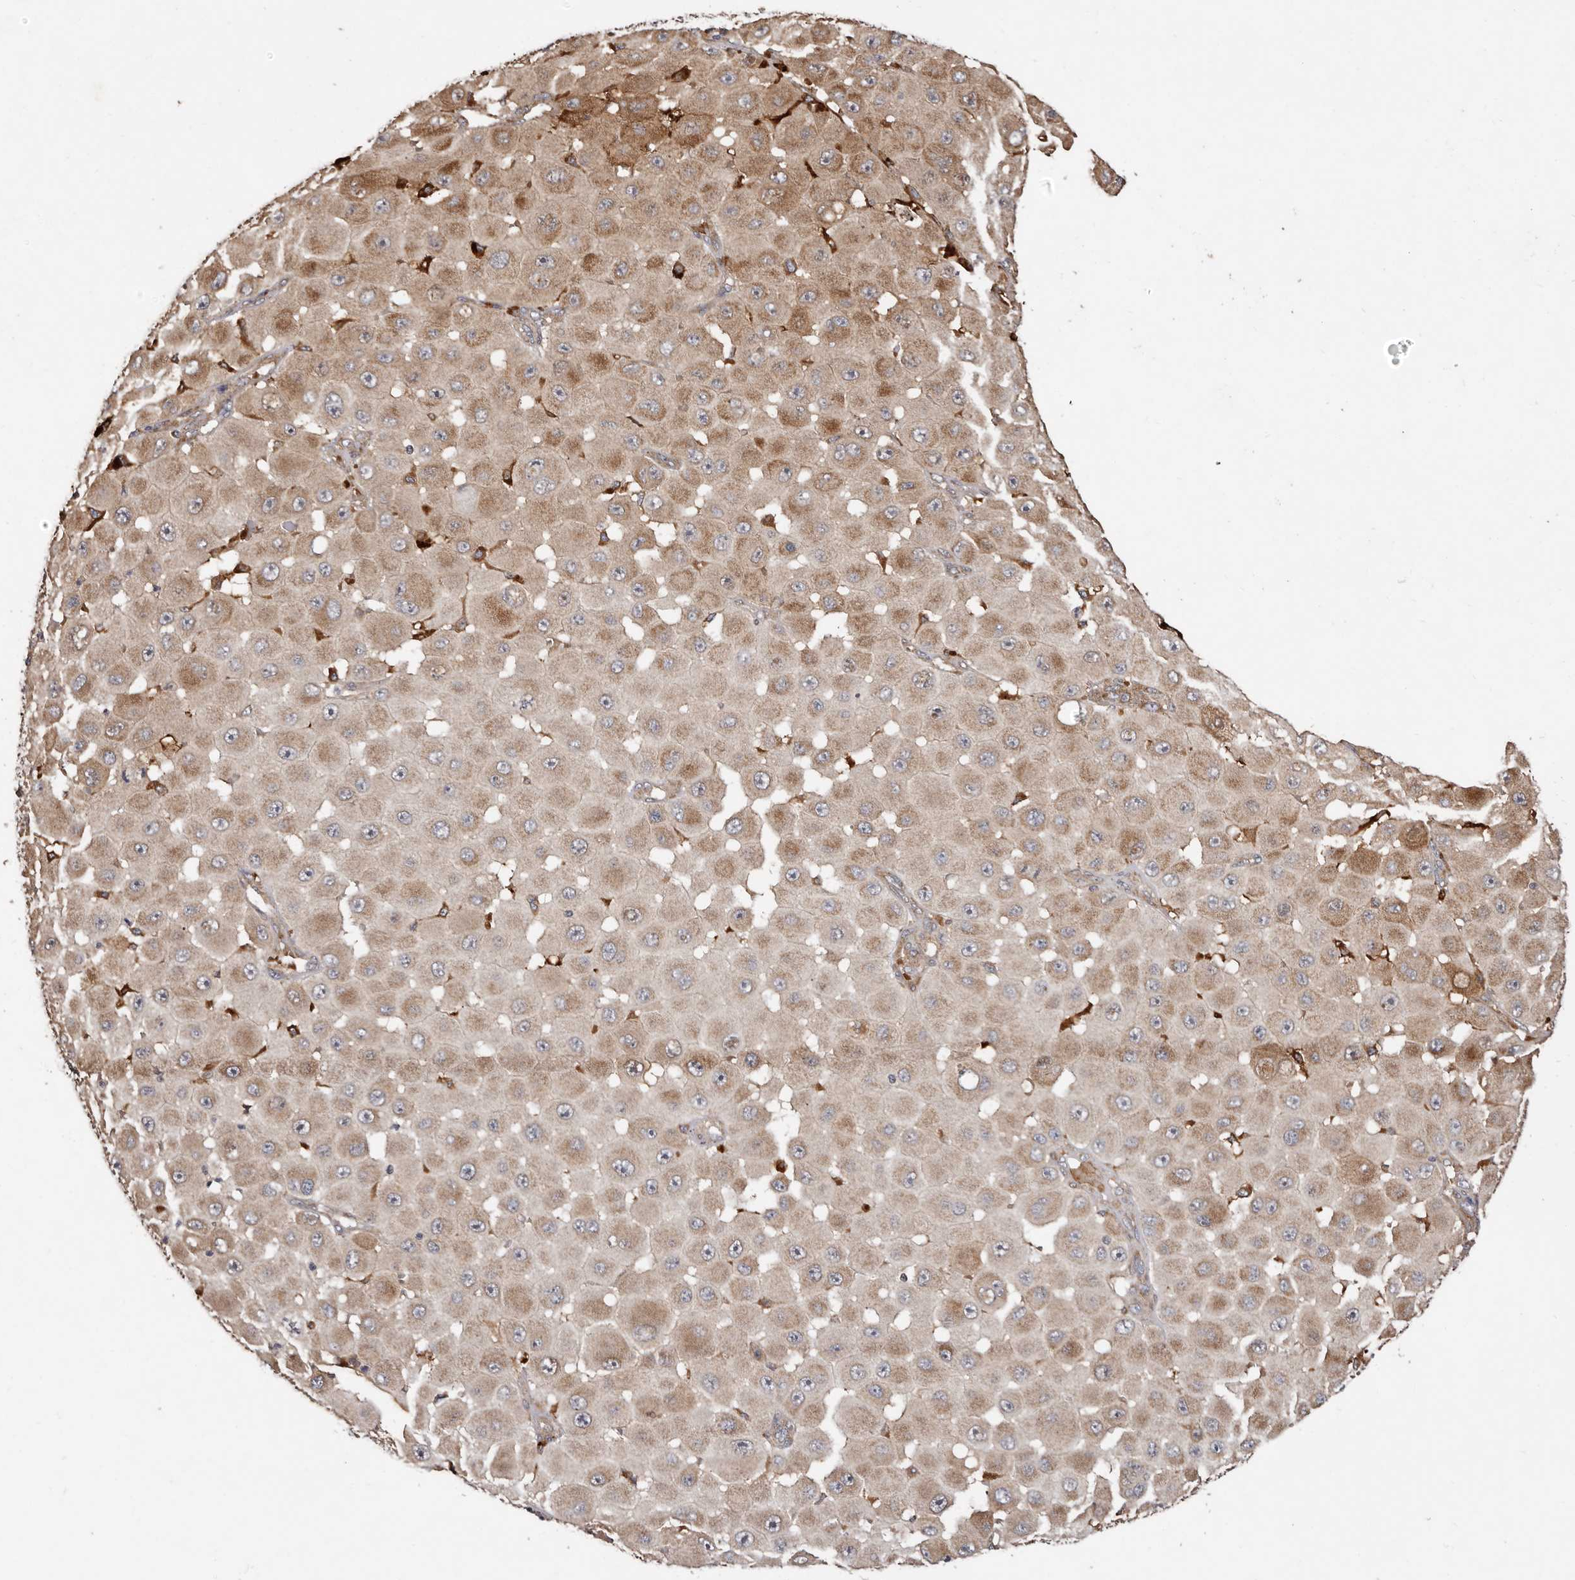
{"staining": {"intensity": "moderate", "quantity": "25%-75%", "location": "cytoplasmic/membranous"}, "tissue": "melanoma", "cell_type": "Tumor cells", "image_type": "cancer", "snomed": [{"axis": "morphology", "description": "Malignant melanoma, NOS"}, {"axis": "topography", "description": "Skin"}], "caption": "Human melanoma stained with a brown dye exhibits moderate cytoplasmic/membranous positive positivity in about 25%-75% of tumor cells.", "gene": "GOT1L1", "patient": {"sex": "female", "age": 81}}